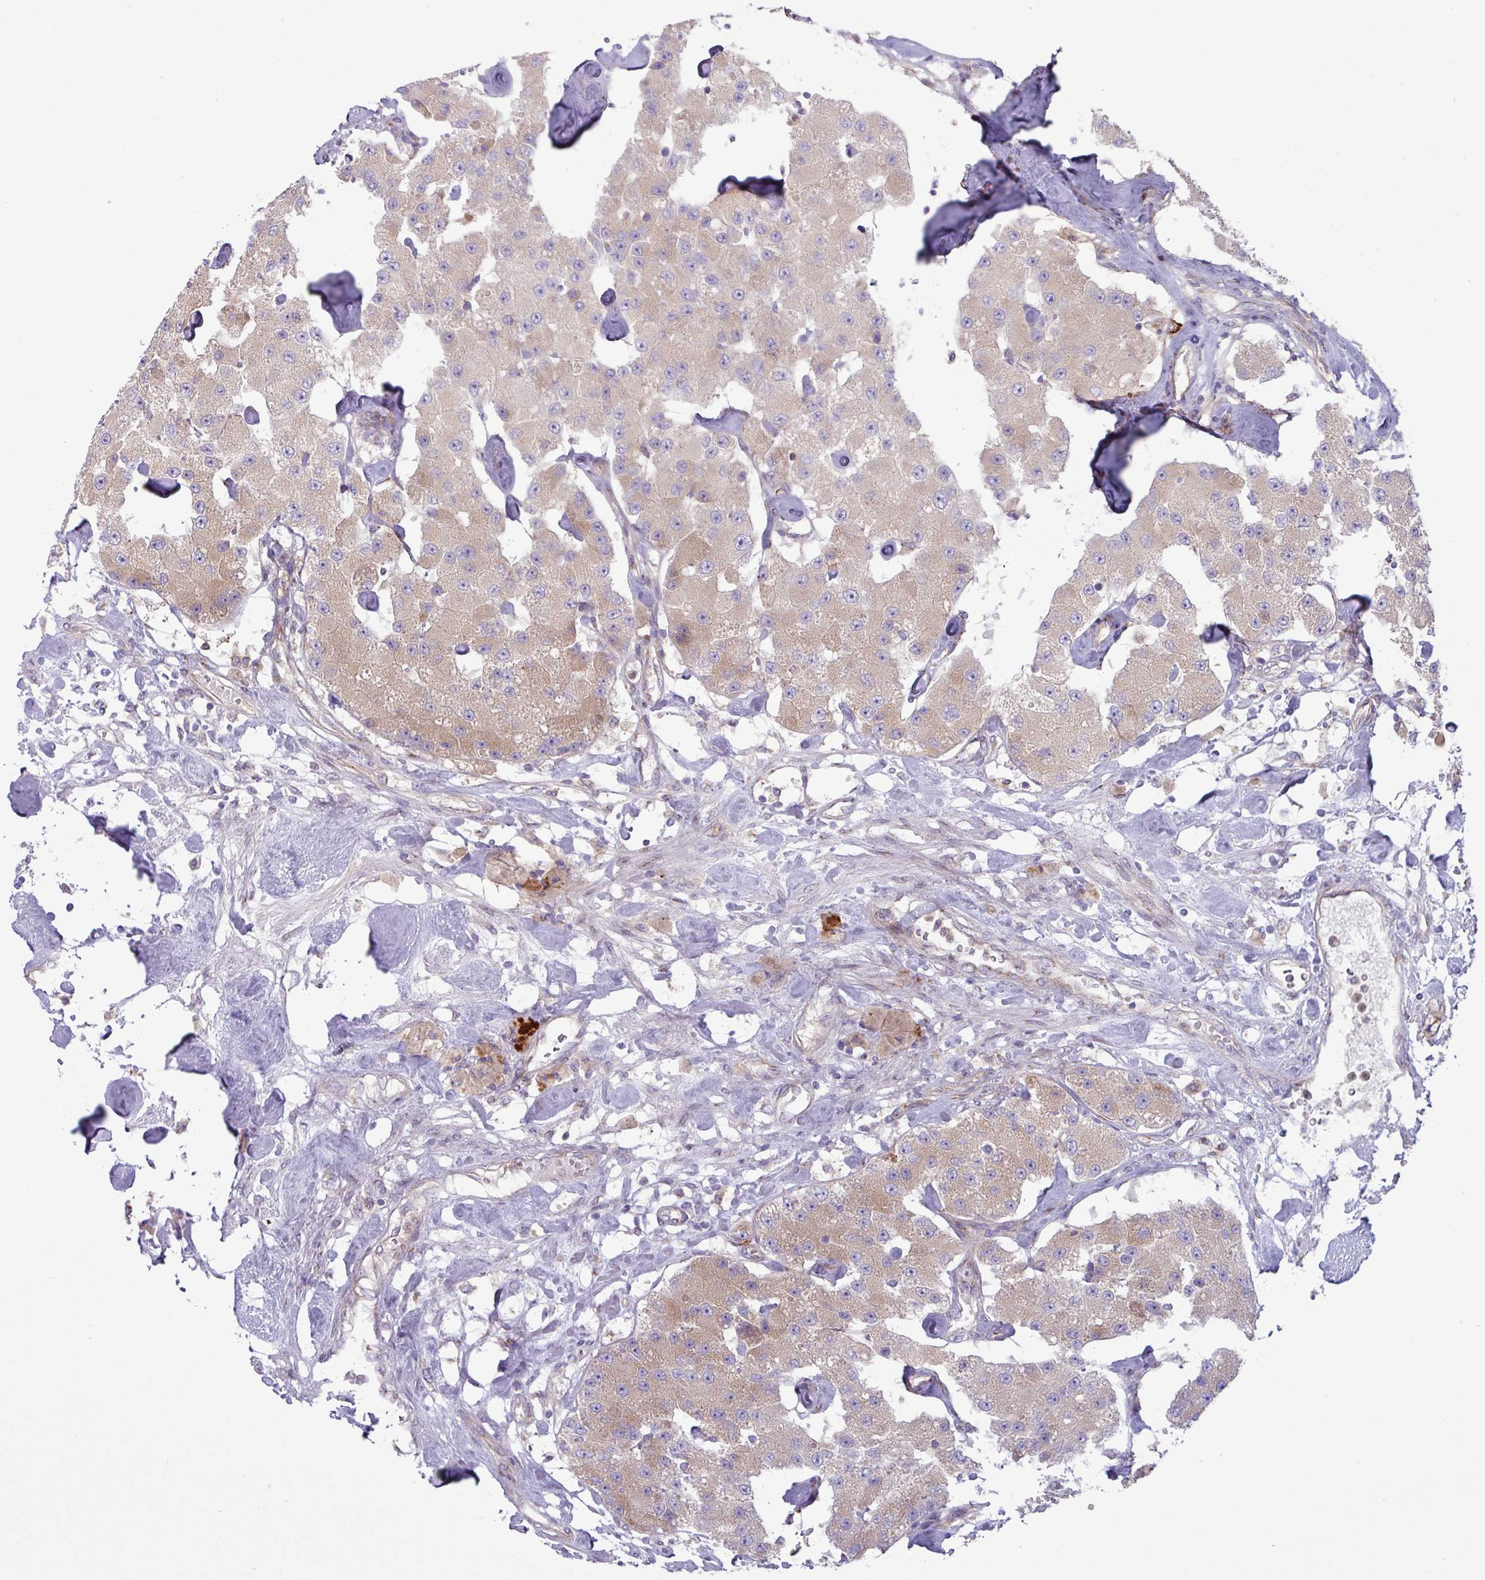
{"staining": {"intensity": "moderate", "quantity": "25%-75%", "location": "cytoplasmic/membranous"}, "tissue": "carcinoid", "cell_type": "Tumor cells", "image_type": "cancer", "snomed": [{"axis": "morphology", "description": "Carcinoid, malignant, NOS"}, {"axis": "topography", "description": "Pancreas"}], "caption": "High-magnification brightfield microscopy of carcinoid (malignant) stained with DAB (3,3'-diaminobenzidine) (brown) and counterstained with hematoxylin (blue). tumor cells exhibit moderate cytoplasmic/membranous staining is seen in approximately25%-75% of cells. The protein of interest is shown in brown color, while the nuclei are stained blue.", "gene": "RAB19", "patient": {"sex": "male", "age": 41}}